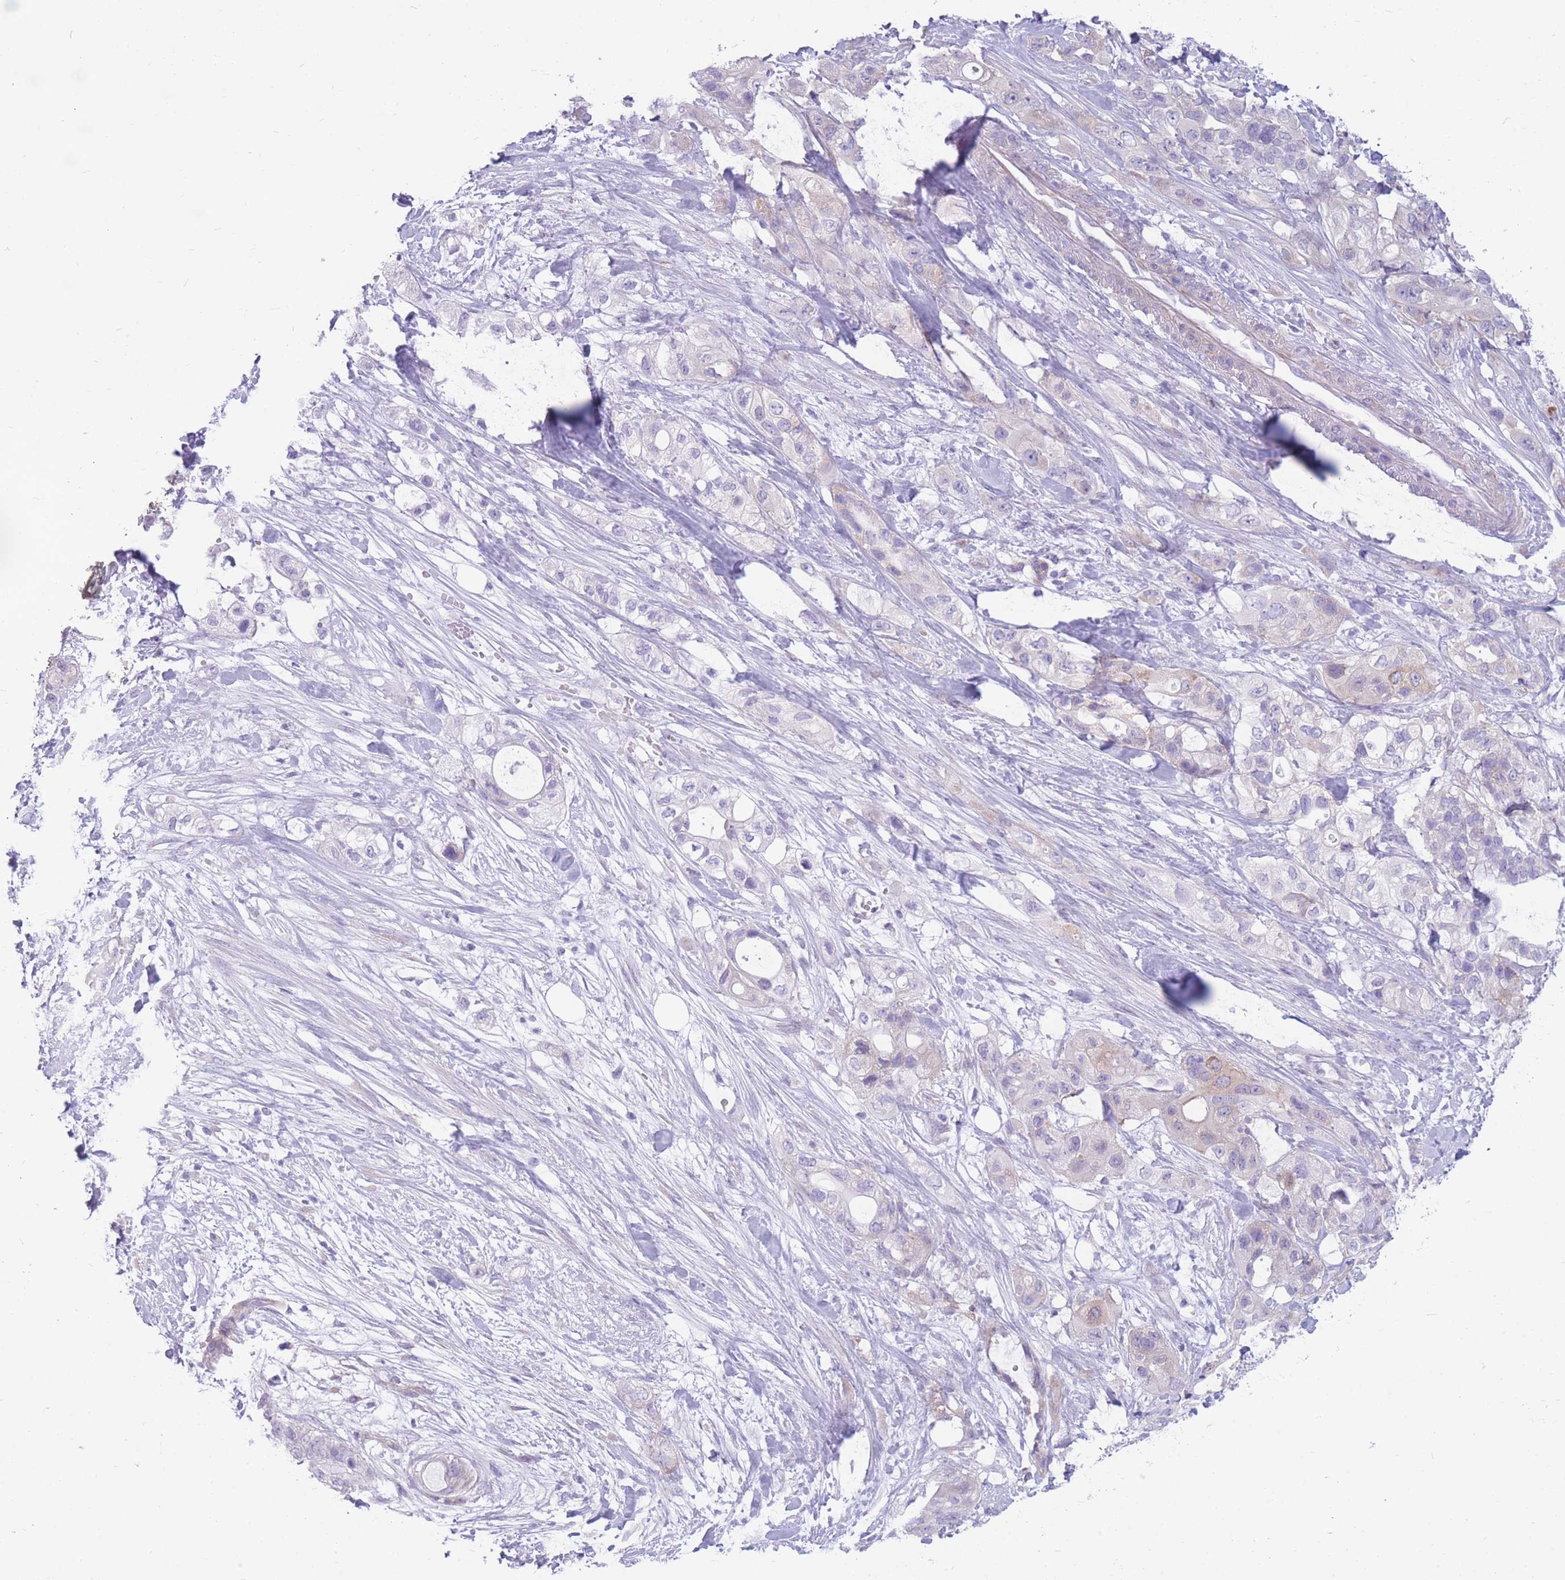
{"staining": {"intensity": "negative", "quantity": "none", "location": "none"}, "tissue": "pancreatic cancer", "cell_type": "Tumor cells", "image_type": "cancer", "snomed": [{"axis": "morphology", "description": "Adenocarcinoma, NOS"}, {"axis": "topography", "description": "Pancreas"}], "caption": "Immunohistochemical staining of pancreatic cancer (adenocarcinoma) displays no significant staining in tumor cells. (Brightfield microscopy of DAB (3,3'-diaminobenzidine) immunohistochemistry (IHC) at high magnification).", "gene": "MTSS2", "patient": {"sex": "male", "age": 44}}